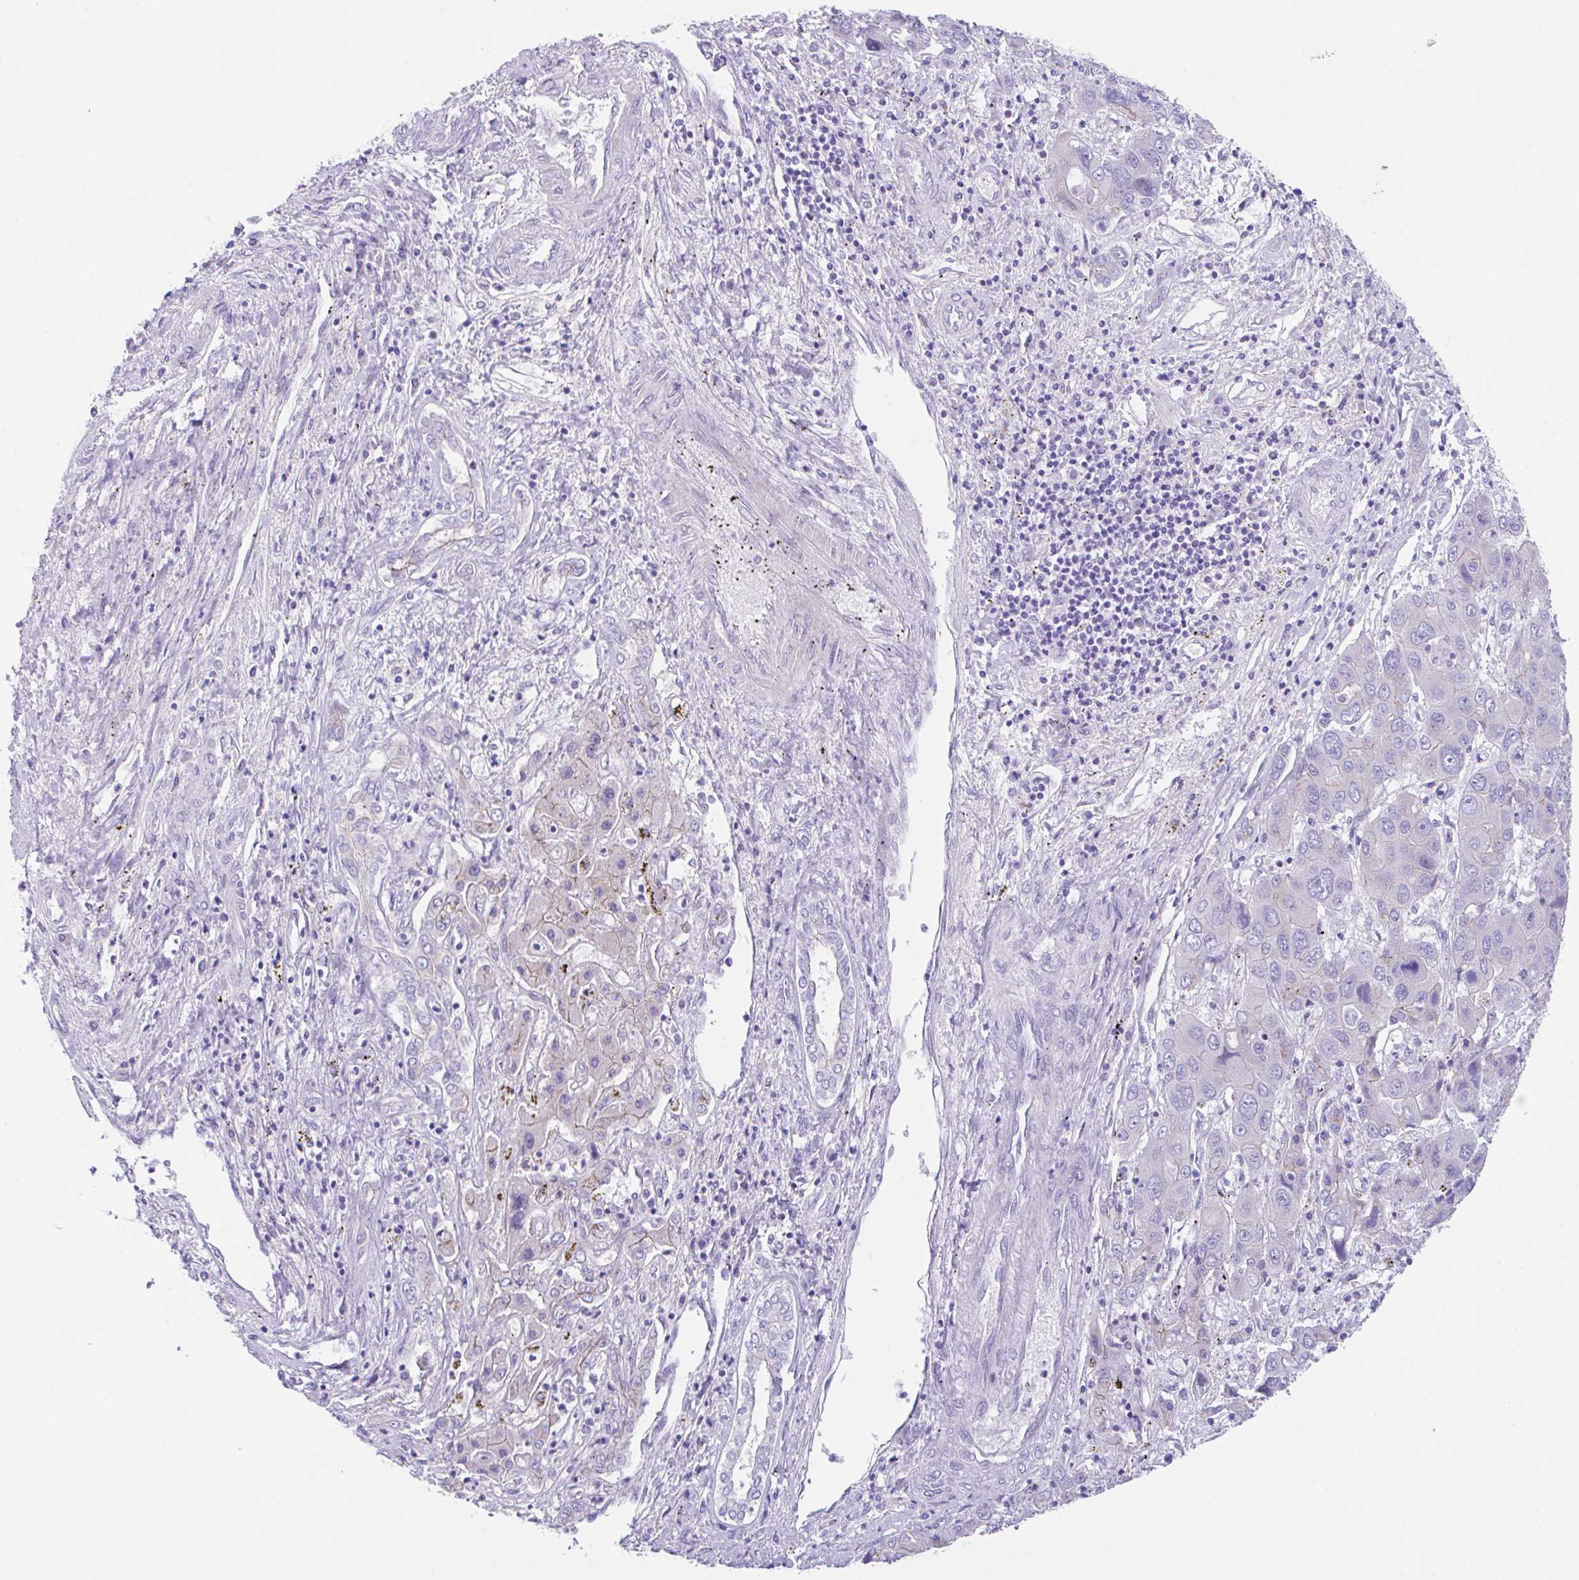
{"staining": {"intensity": "negative", "quantity": "none", "location": "none"}, "tissue": "liver cancer", "cell_type": "Tumor cells", "image_type": "cancer", "snomed": [{"axis": "morphology", "description": "Cholangiocarcinoma"}, {"axis": "topography", "description": "Liver"}], "caption": "Liver cancer stained for a protein using IHC demonstrates no expression tumor cells.", "gene": "SLC16A6", "patient": {"sex": "male", "age": 67}}